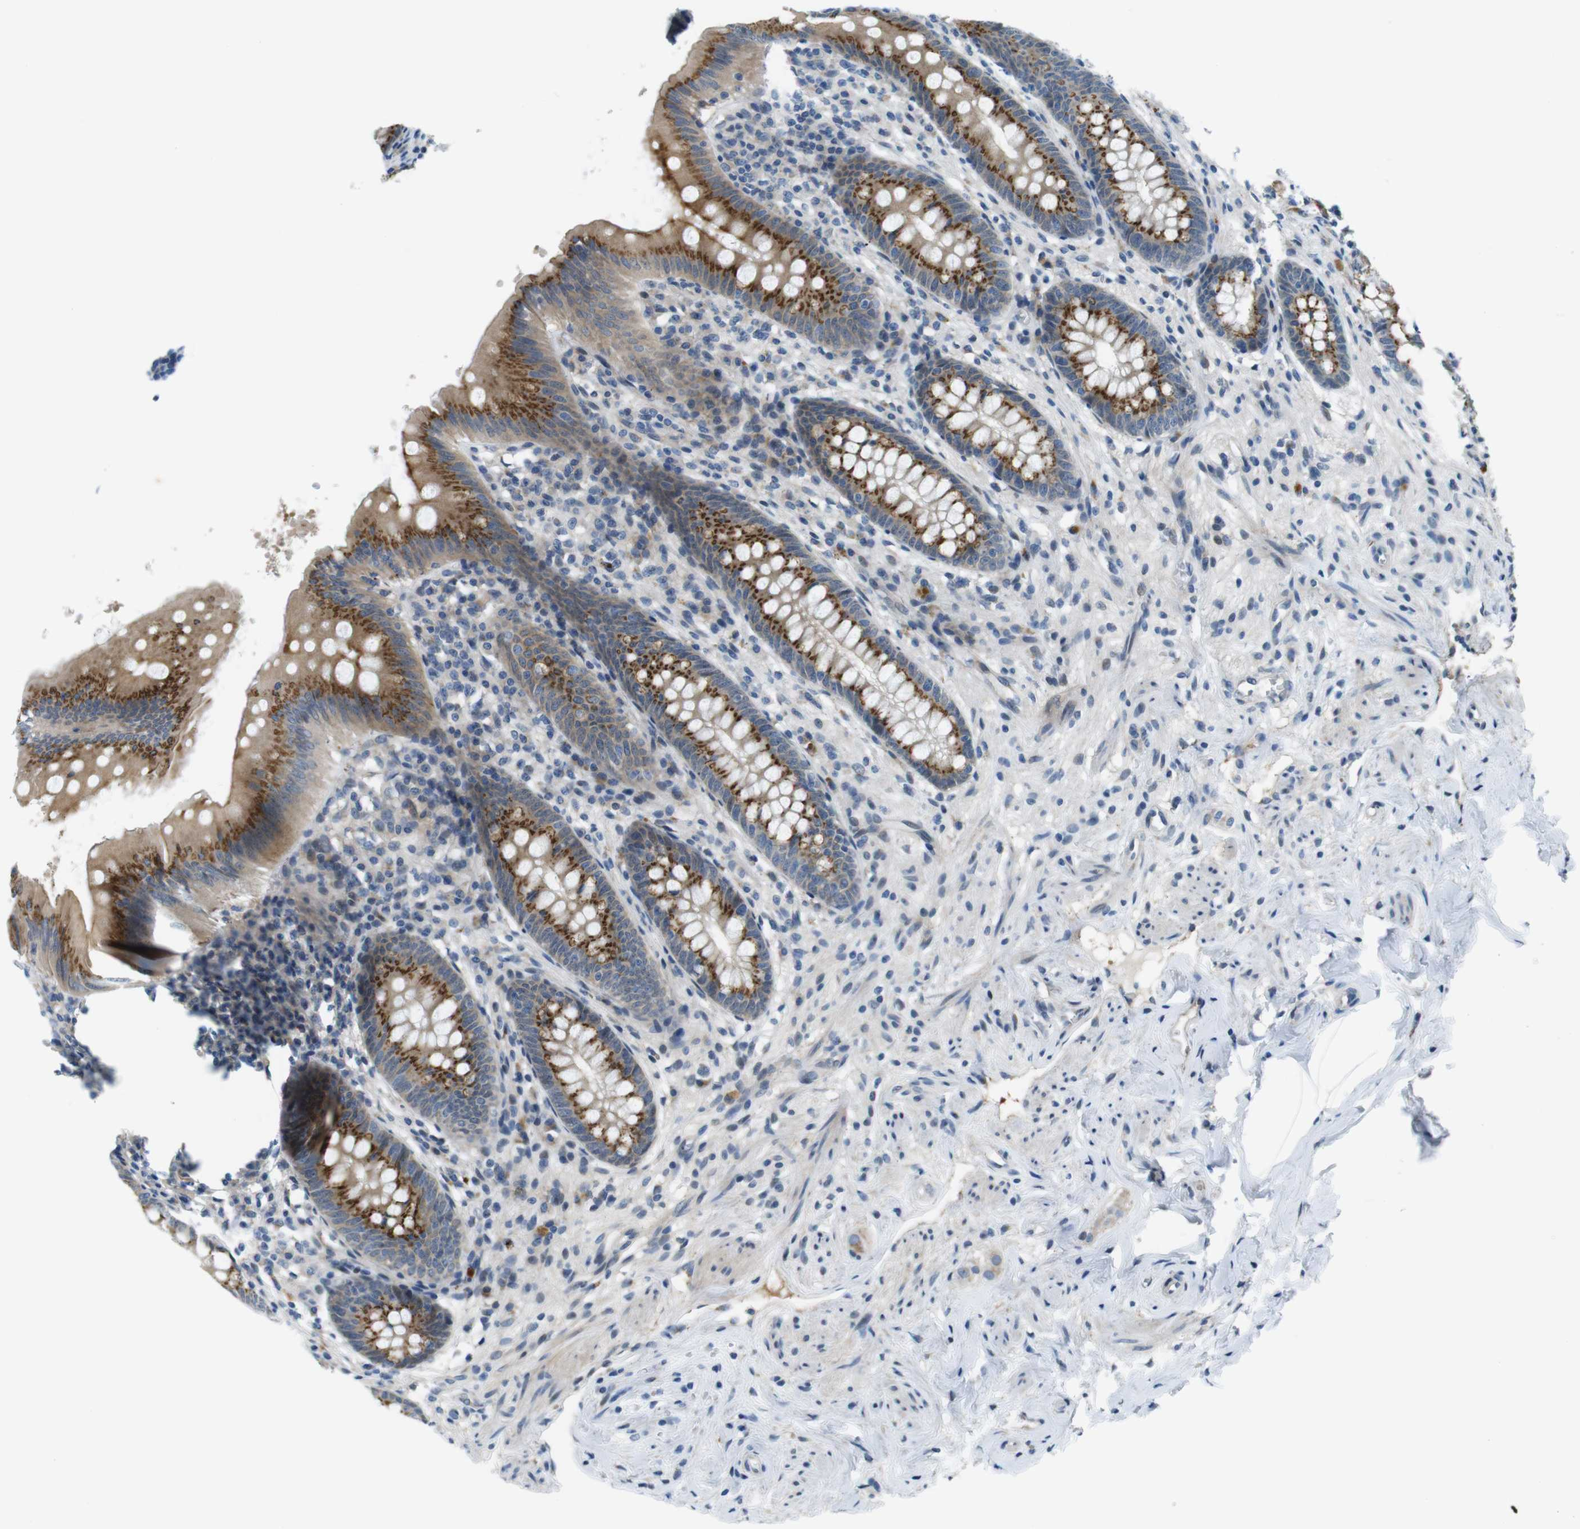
{"staining": {"intensity": "strong", "quantity": ">75%", "location": "cytoplasmic/membranous"}, "tissue": "appendix", "cell_type": "Glandular cells", "image_type": "normal", "snomed": [{"axis": "morphology", "description": "Normal tissue, NOS"}, {"axis": "topography", "description": "Appendix"}], "caption": "Approximately >75% of glandular cells in normal appendix display strong cytoplasmic/membranous protein positivity as visualized by brown immunohistochemical staining.", "gene": "ZDHHC3", "patient": {"sex": "male", "age": 56}}